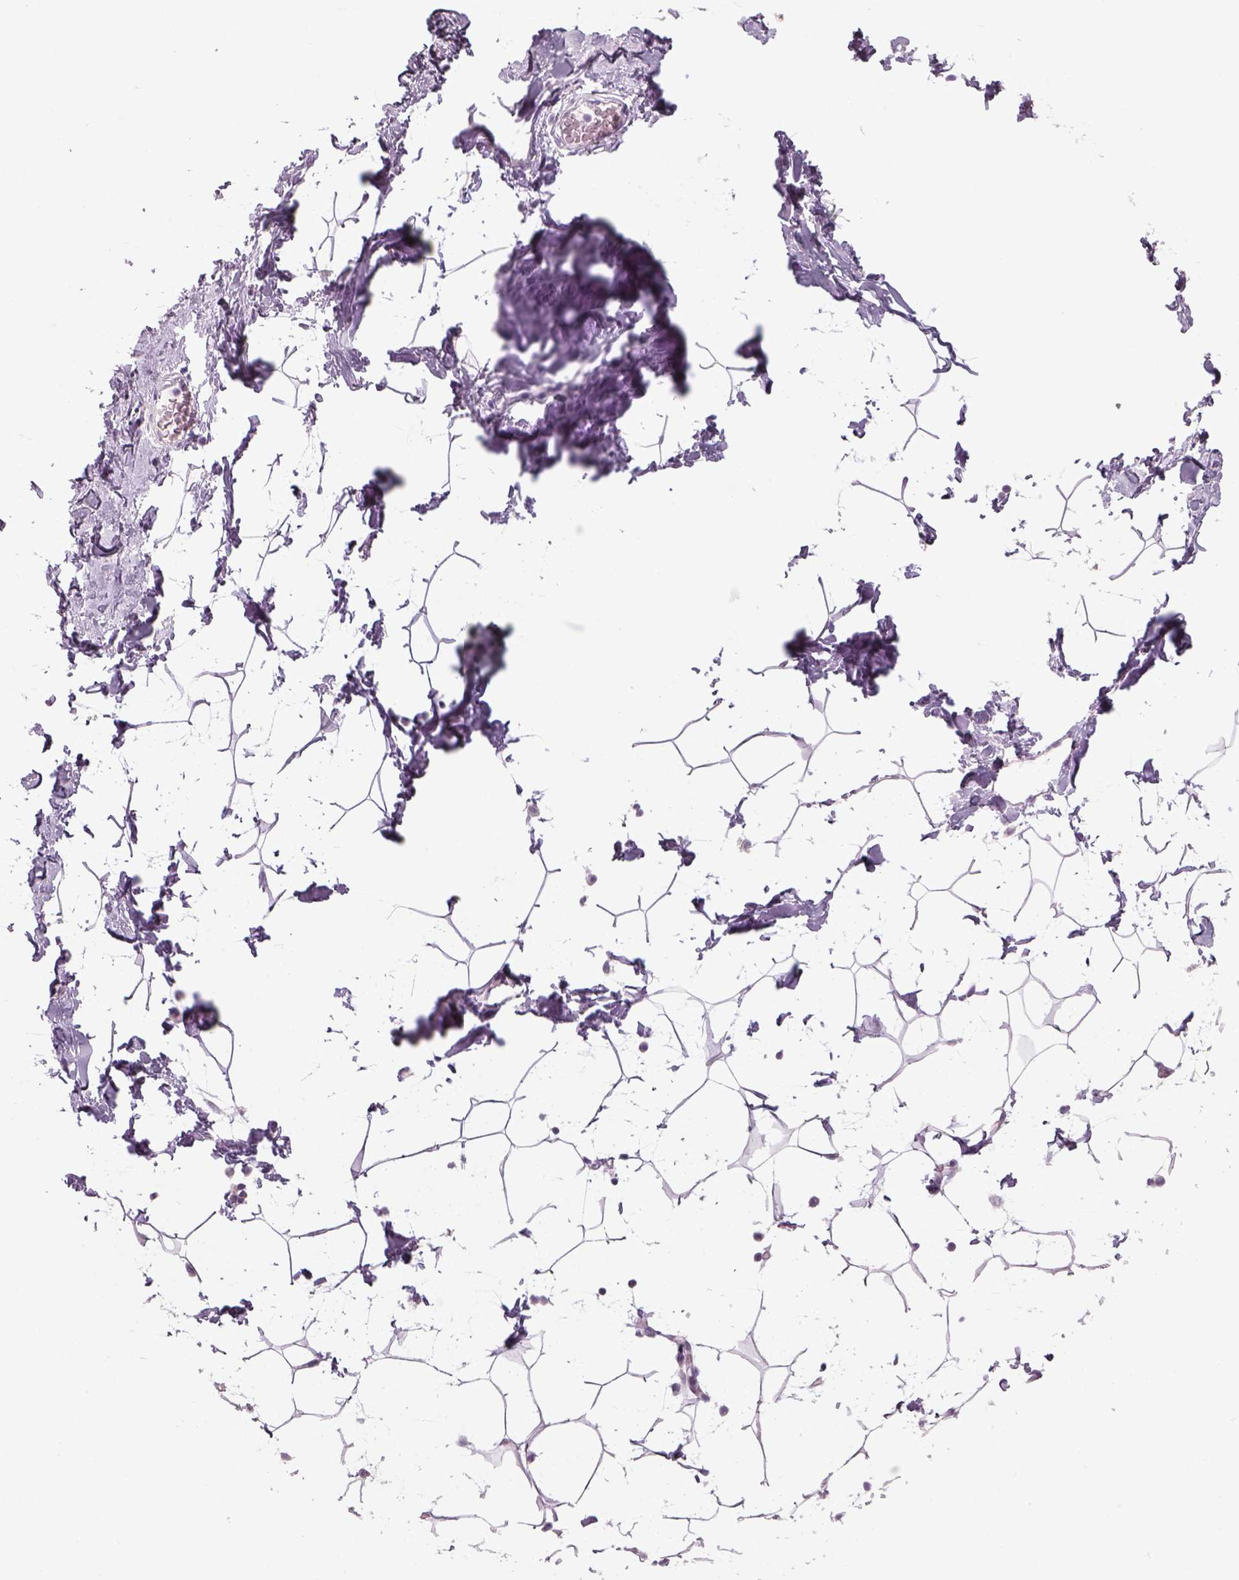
{"staining": {"intensity": "negative", "quantity": "none", "location": "none"}, "tissue": "breast", "cell_type": "Adipocytes", "image_type": "normal", "snomed": [{"axis": "morphology", "description": "Normal tissue, NOS"}, {"axis": "topography", "description": "Breast"}], "caption": "The micrograph exhibits no staining of adipocytes in normal breast.", "gene": "SLC6A2", "patient": {"sex": "female", "age": 32}}